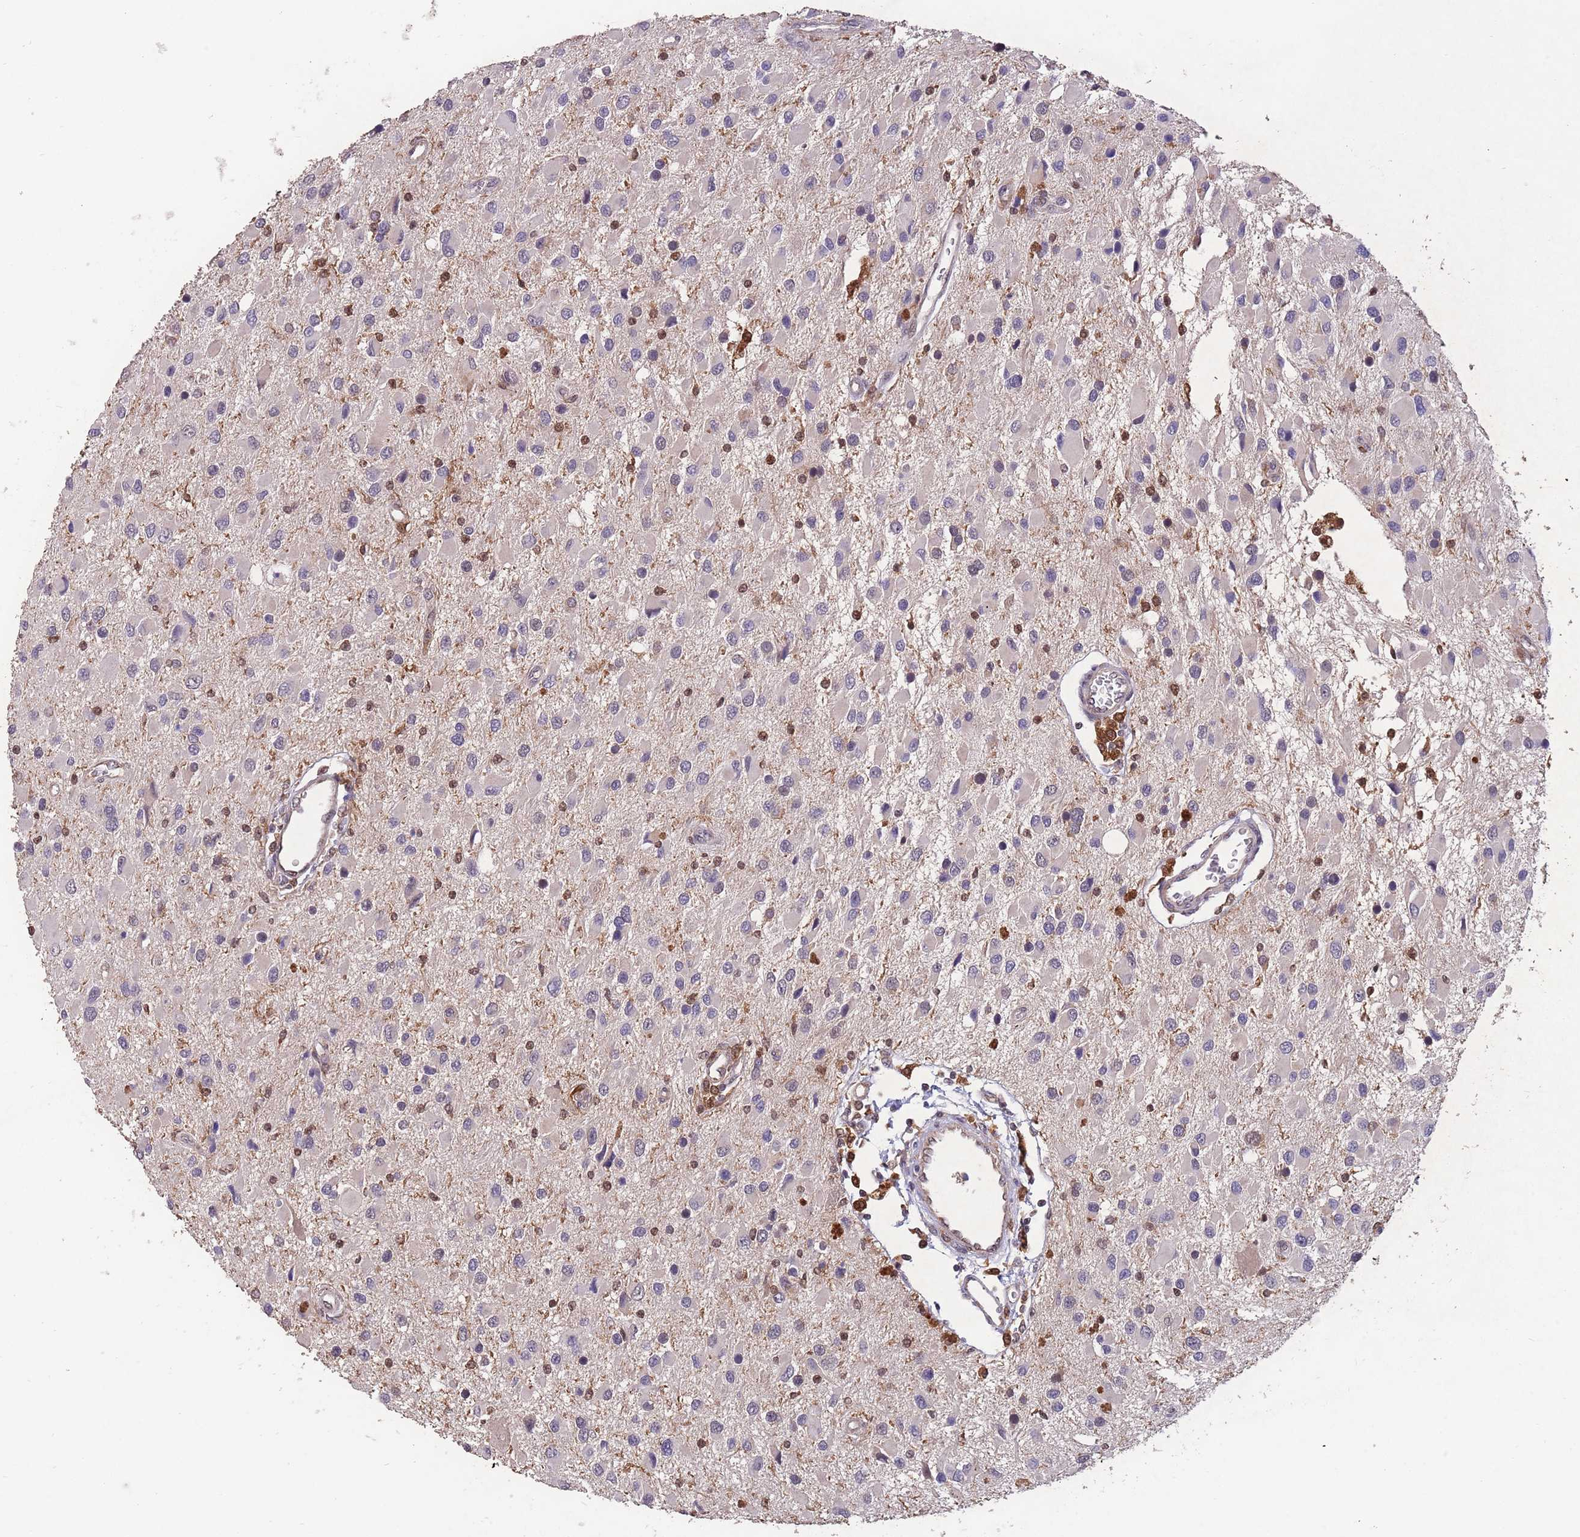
{"staining": {"intensity": "negative", "quantity": "none", "location": "none"}, "tissue": "glioma", "cell_type": "Tumor cells", "image_type": "cancer", "snomed": [{"axis": "morphology", "description": "Glioma, malignant, High grade"}, {"axis": "topography", "description": "Brain"}], "caption": "Tumor cells are negative for protein expression in human malignant glioma (high-grade).", "gene": "ZNF639", "patient": {"sex": "male", "age": 53}}